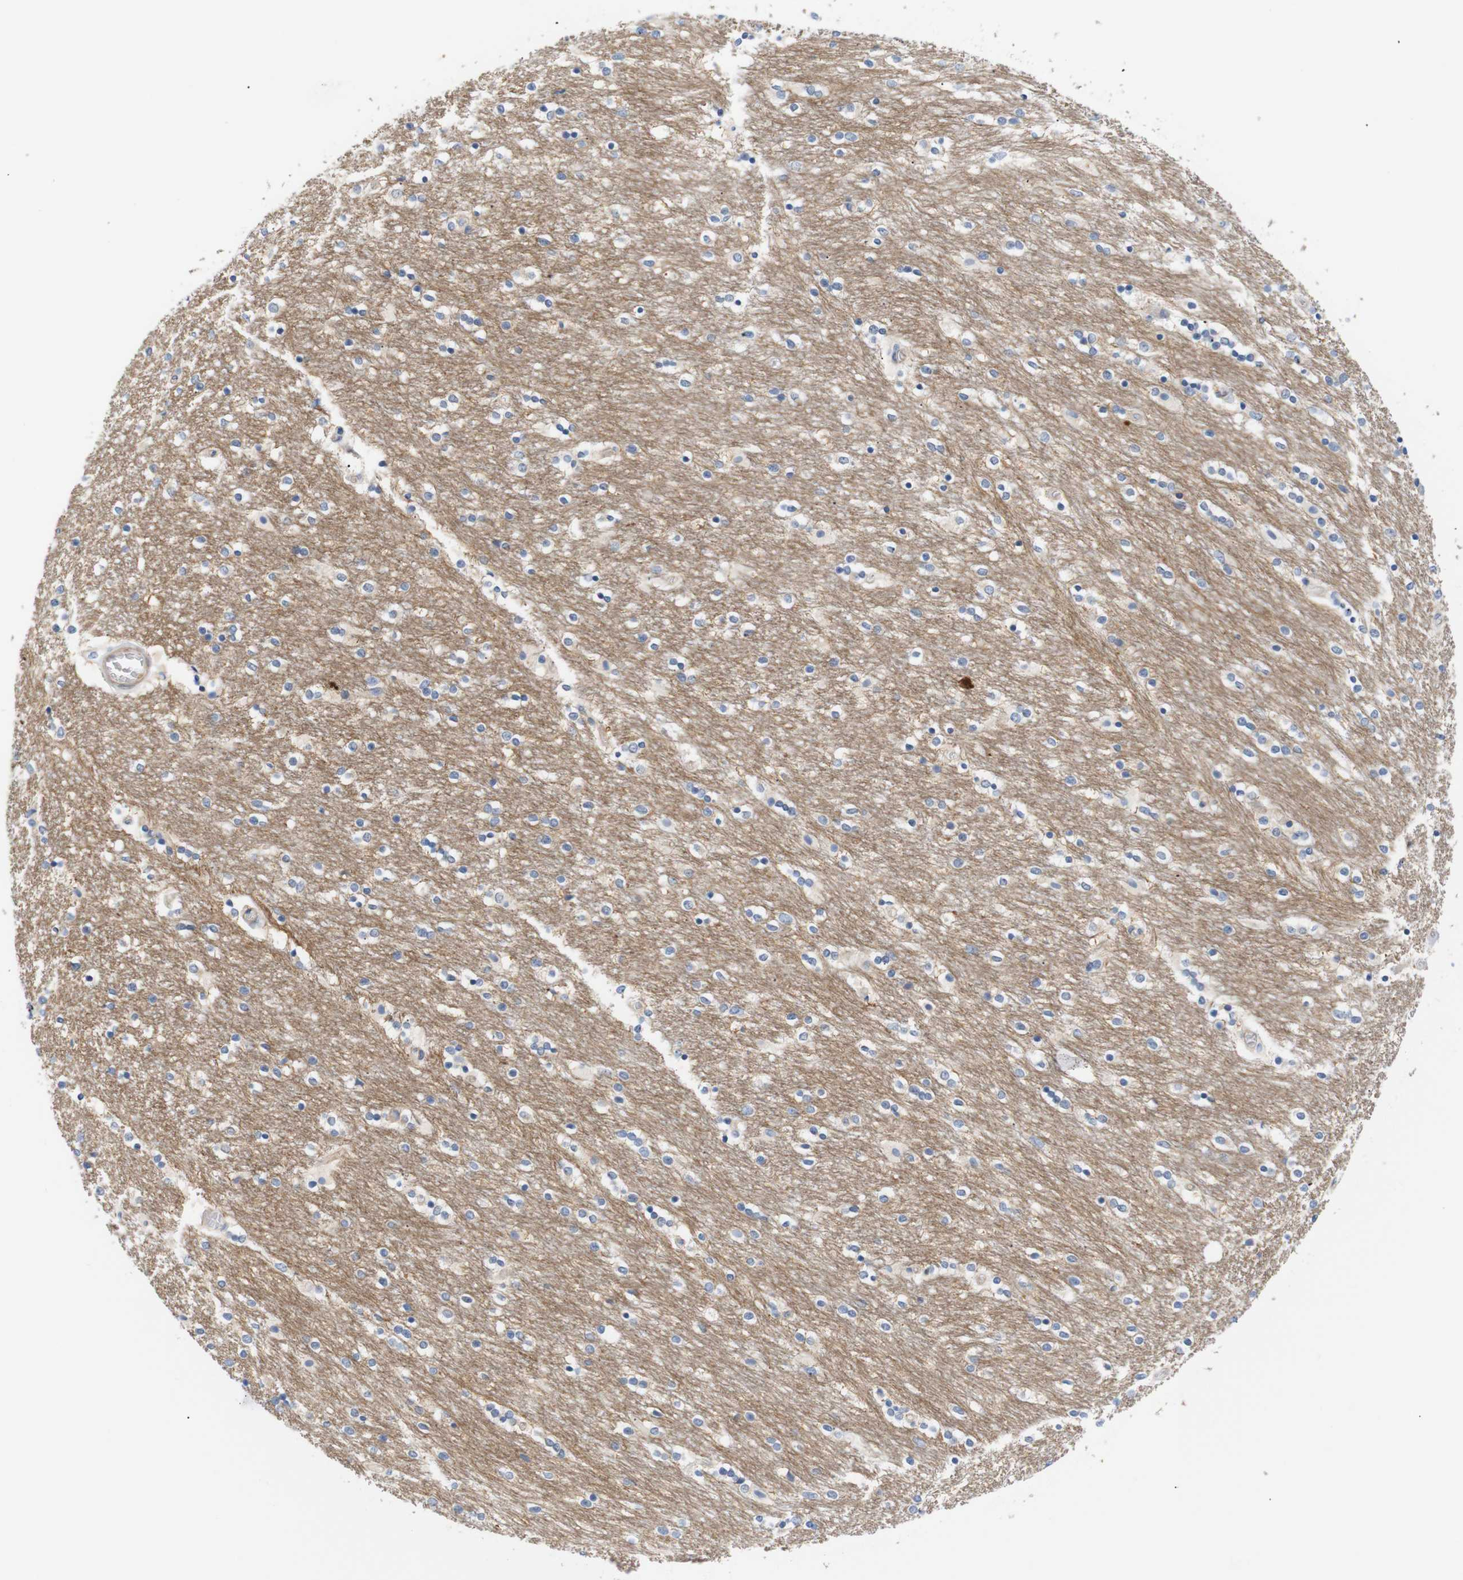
{"staining": {"intensity": "negative", "quantity": "none", "location": "none"}, "tissue": "caudate", "cell_type": "Glial cells", "image_type": "normal", "snomed": [{"axis": "morphology", "description": "Normal tissue, NOS"}, {"axis": "topography", "description": "Lateral ventricle wall"}], "caption": "This is an IHC histopathology image of unremarkable caudate. There is no staining in glial cells.", "gene": "STMN3", "patient": {"sex": "female", "age": 54}}